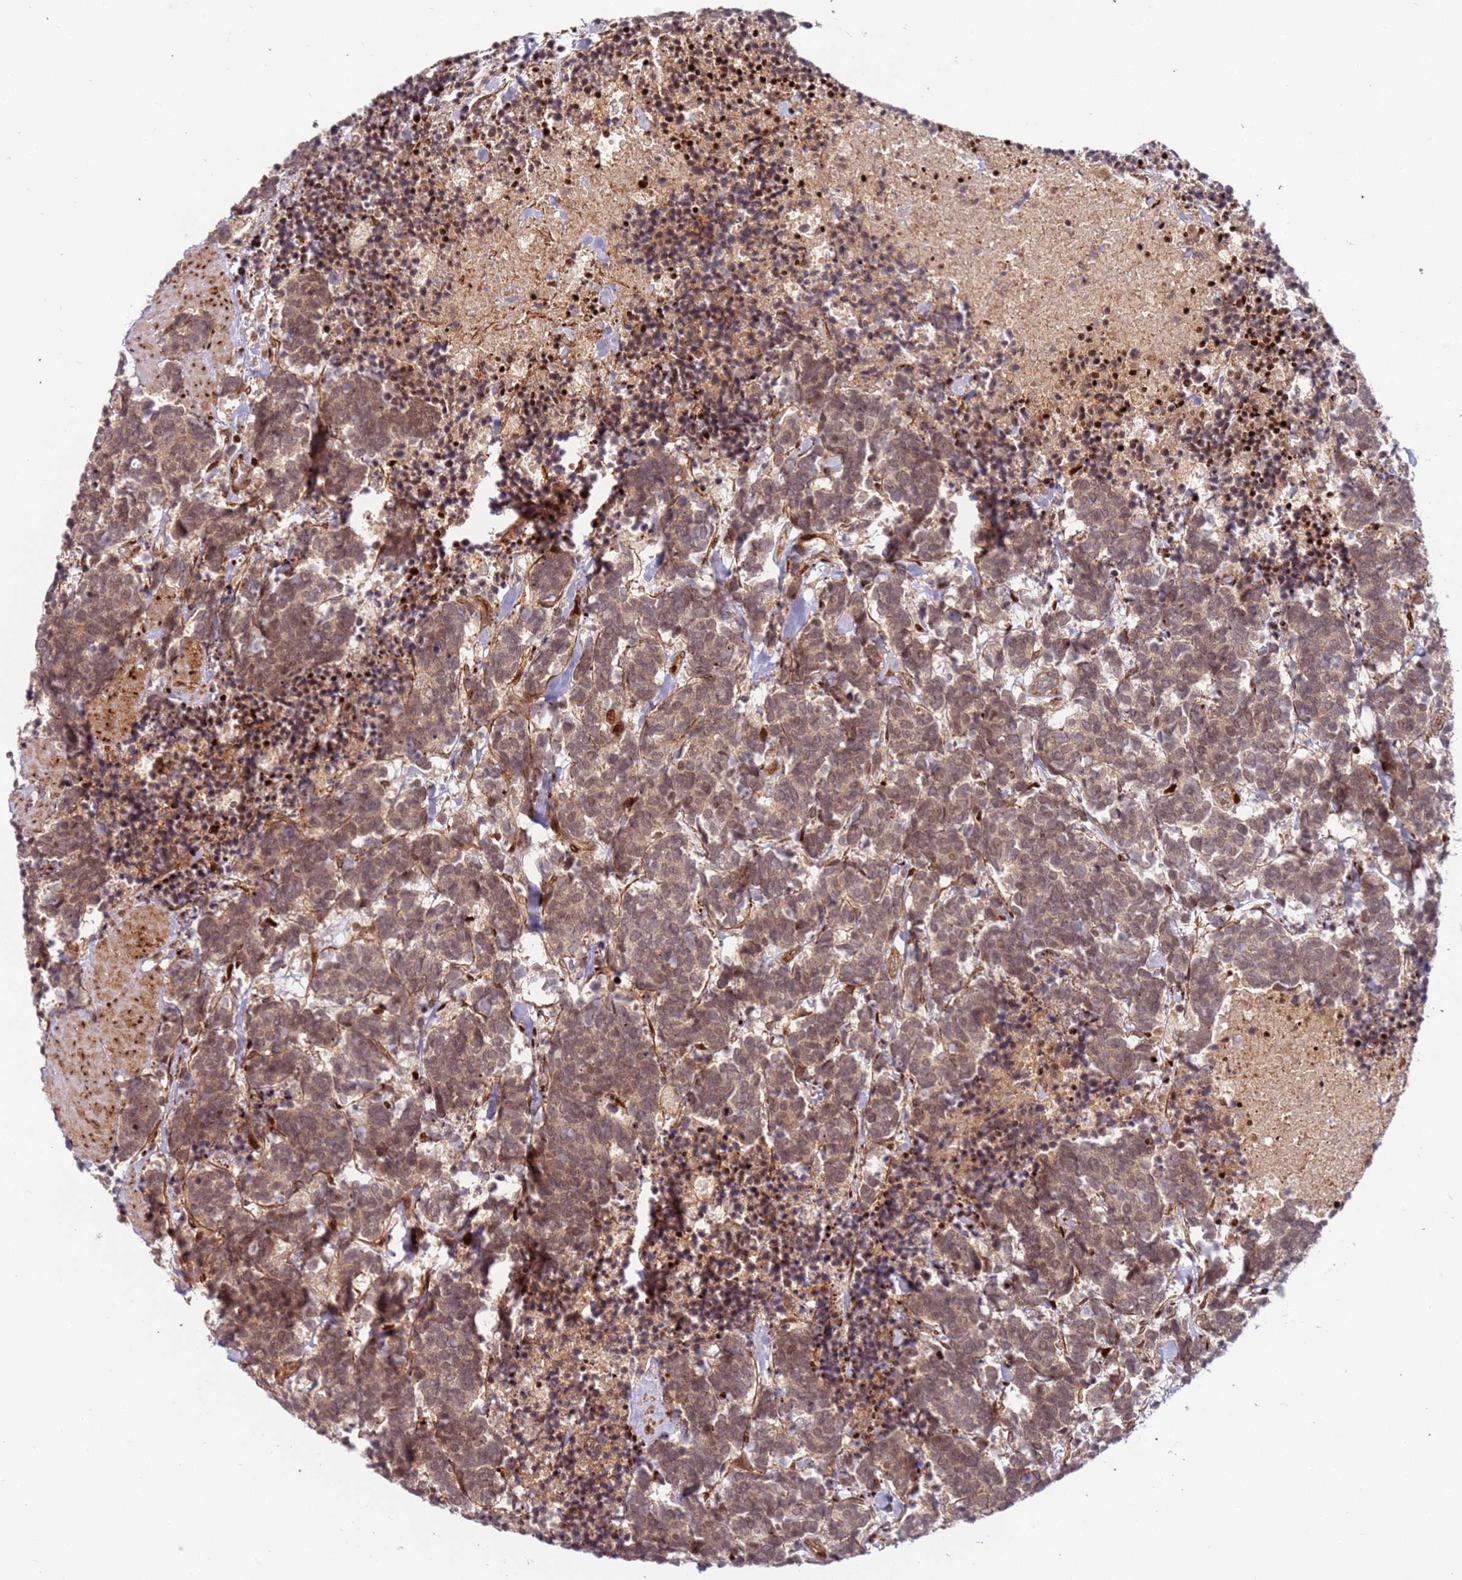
{"staining": {"intensity": "moderate", "quantity": ">75%", "location": "nuclear"}, "tissue": "carcinoid", "cell_type": "Tumor cells", "image_type": "cancer", "snomed": [{"axis": "morphology", "description": "Carcinoma, NOS"}, {"axis": "morphology", "description": "Carcinoid, malignant, NOS"}, {"axis": "topography", "description": "Prostate"}], "caption": "High-power microscopy captured an immunohistochemistry (IHC) image of carcinoma, revealing moderate nuclear staining in about >75% of tumor cells.", "gene": "TMEM233", "patient": {"sex": "male", "age": 57}}